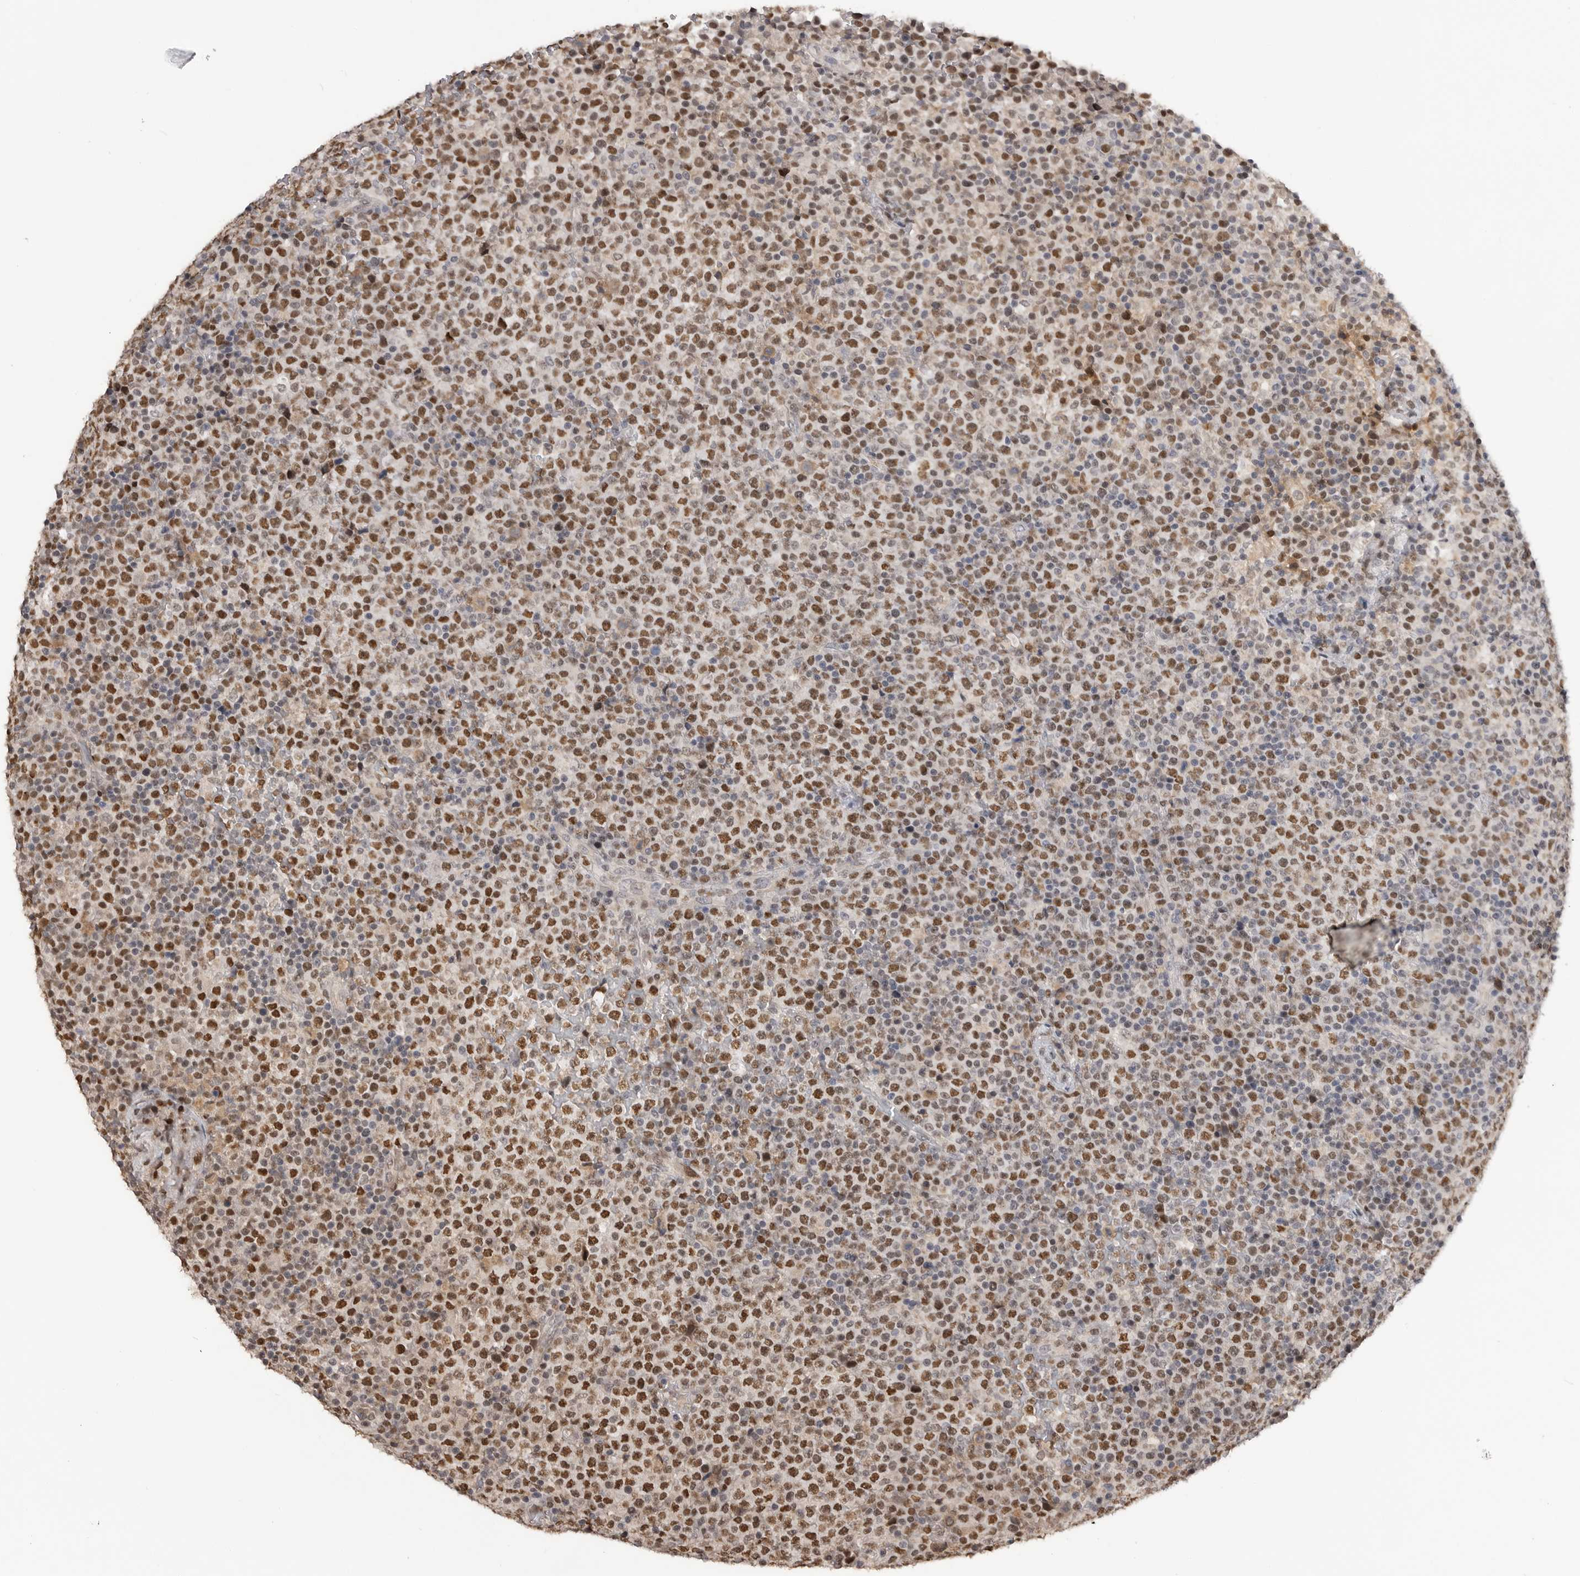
{"staining": {"intensity": "strong", "quantity": ">75%", "location": "nuclear"}, "tissue": "lymphoma", "cell_type": "Tumor cells", "image_type": "cancer", "snomed": [{"axis": "morphology", "description": "Malignant lymphoma, non-Hodgkin's type, High grade"}, {"axis": "topography", "description": "Lymph node"}], "caption": "Immunohistochemical staining of human lymphoma reveals high levels of strong nuclear expression in approximately >75% of tumor cells.", "gene": "SMARCC1", "patient": {"sex": "male", "age": 13}}